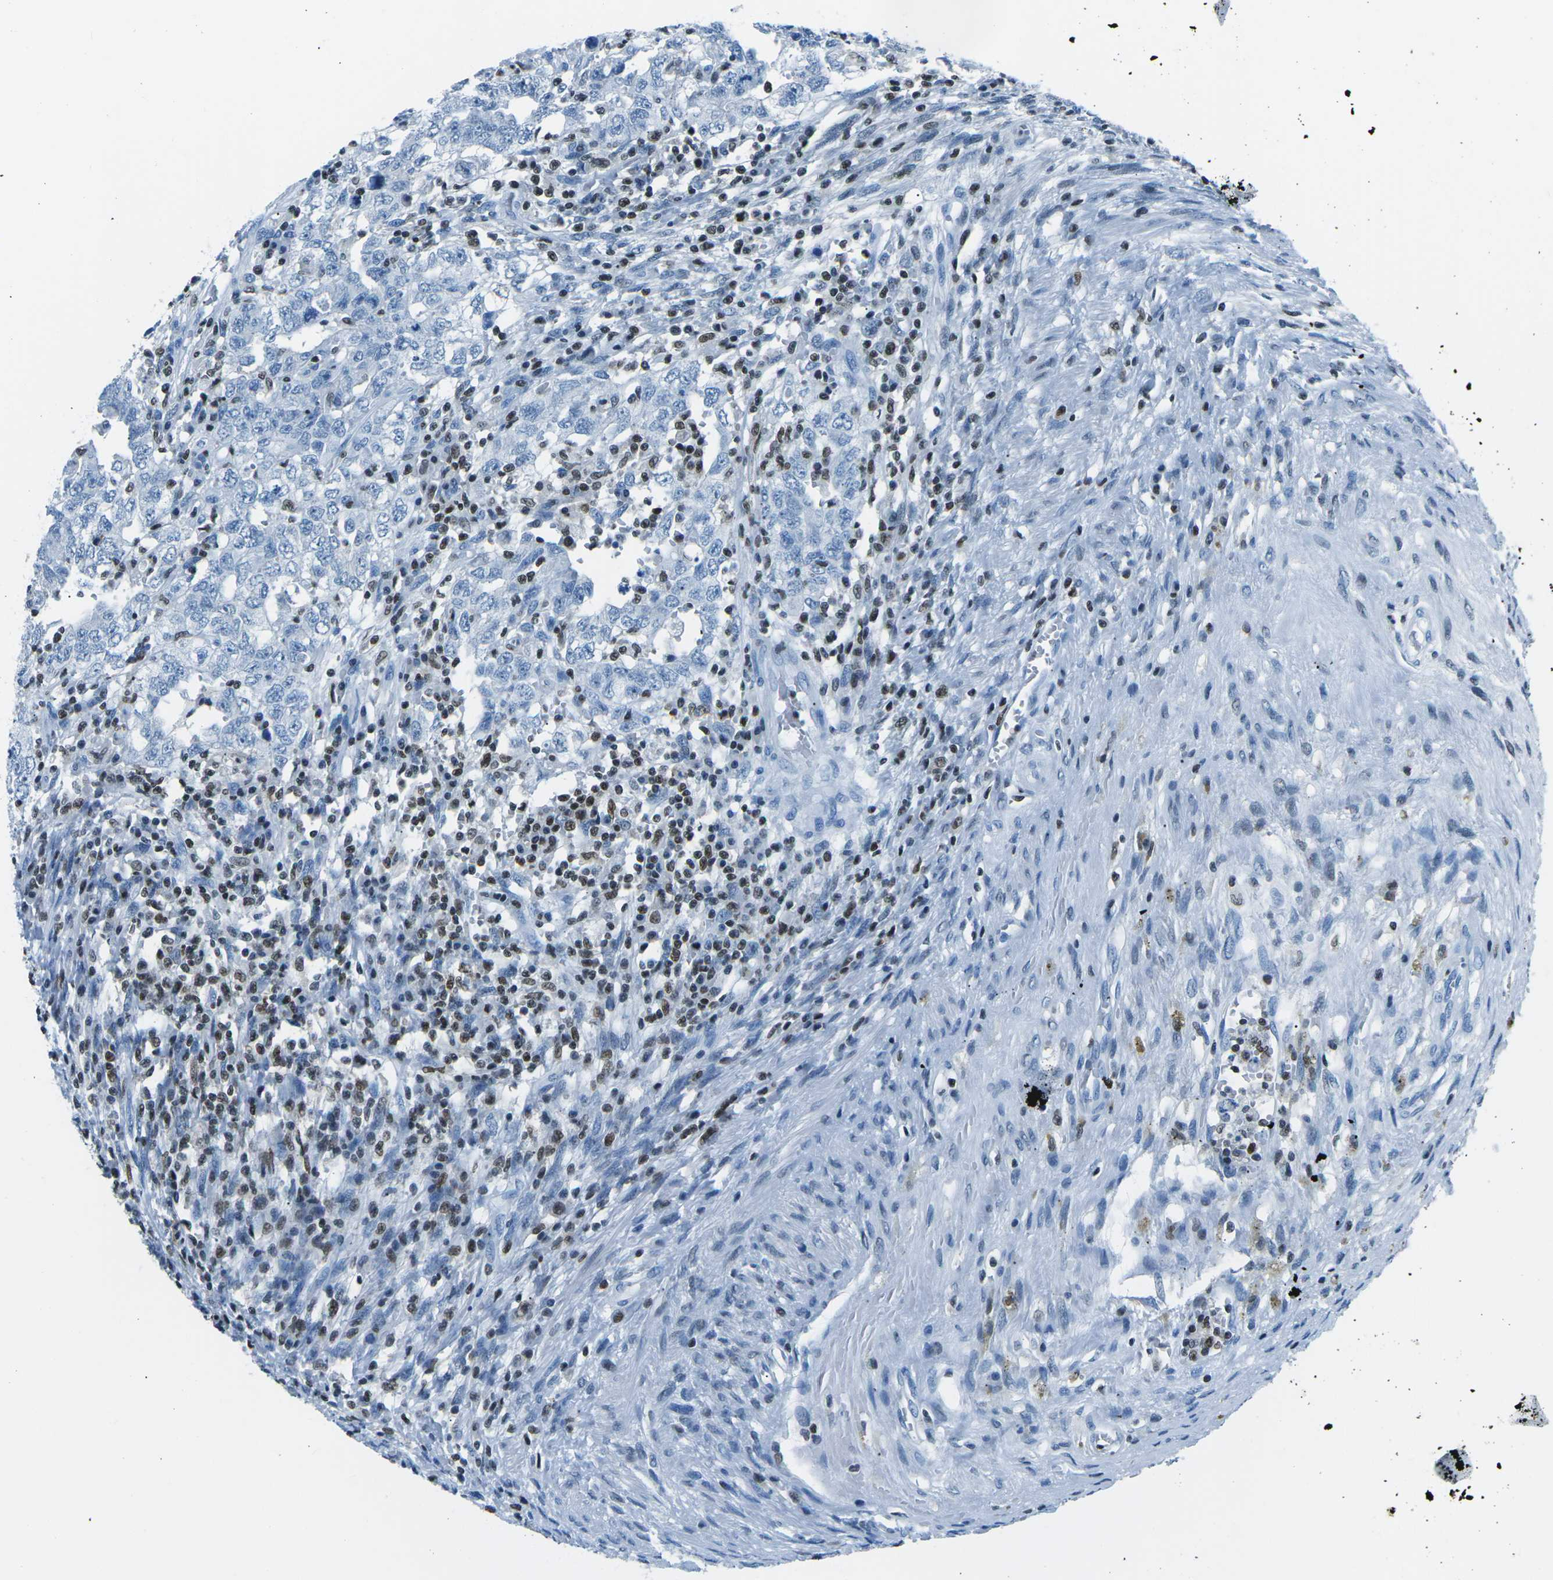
{"staining": {"intensity": "negative", "quantity": "none", "location": "none"}, "tissue": "testis cancer", "cell_type": "Tumor cells", "image_type": "cancer", "snomed": [{"axis": "morphology", "description": "Carcinoma, Embryonal, NOS"}, {"axis": "topography", "description": "Testis"}], "caption": "A histopathology image of human embryonal carcinoma (testis) is negative for staining in tumor cells.", "gene": "CELF2", "patient": {"sex": "male", "age": 26}}